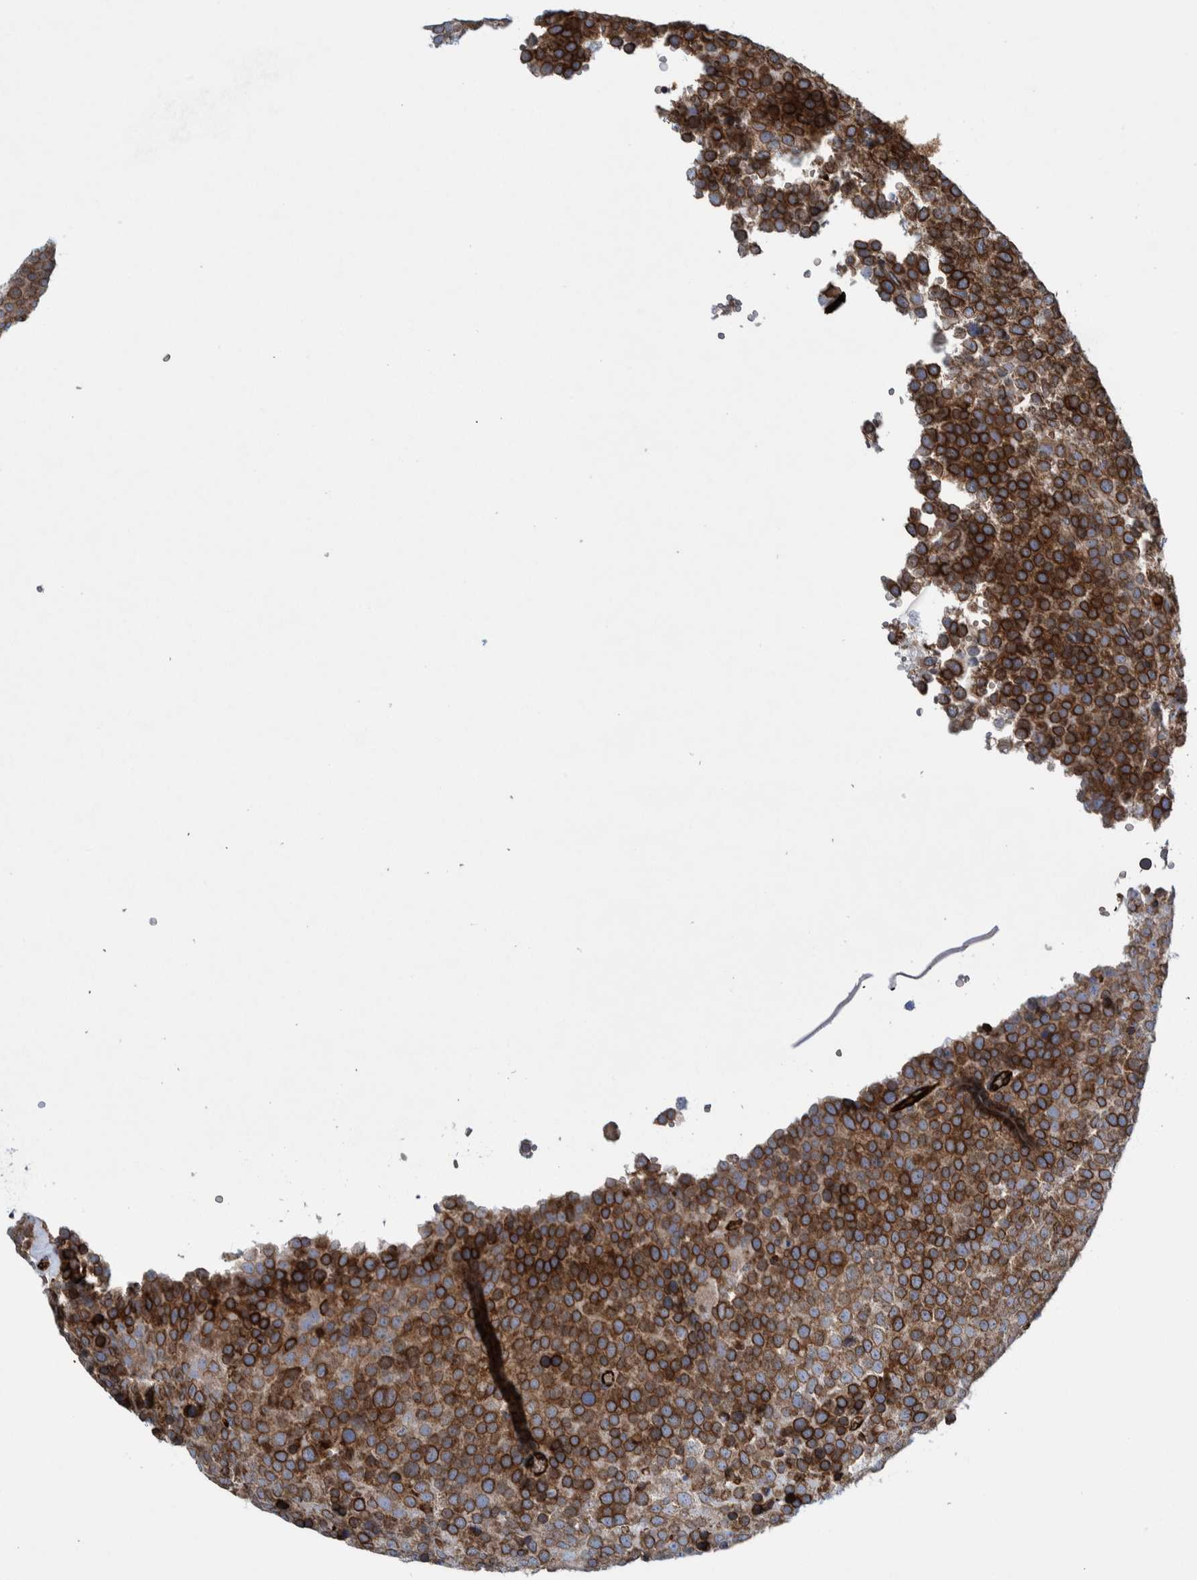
{"staining": {"intensity": "strong", "quantity": ">75%", "location": "cytoplasmic/membranous"}, "tissue": "testis cancer", "cell_type": "Tumor cells", "image_type": "cancer", "snomed": [{"axis": "morphology", "description": "Seminoma, NOS"}, {"axis": "topography", "description": "Testis"}], "caption": "High-magnification brightfield microscopy of testis cancer (seminoma) stained with DAB (3,3'-diaminobenzidine) (brown) and counterstained with hematoxylin (blue). tumor cells exhibit strong cytoplasmic/membranous staining is seen in about>75% of cells.", "gene": "THEM6", "patient": {"sex": "male", "age": 71}}